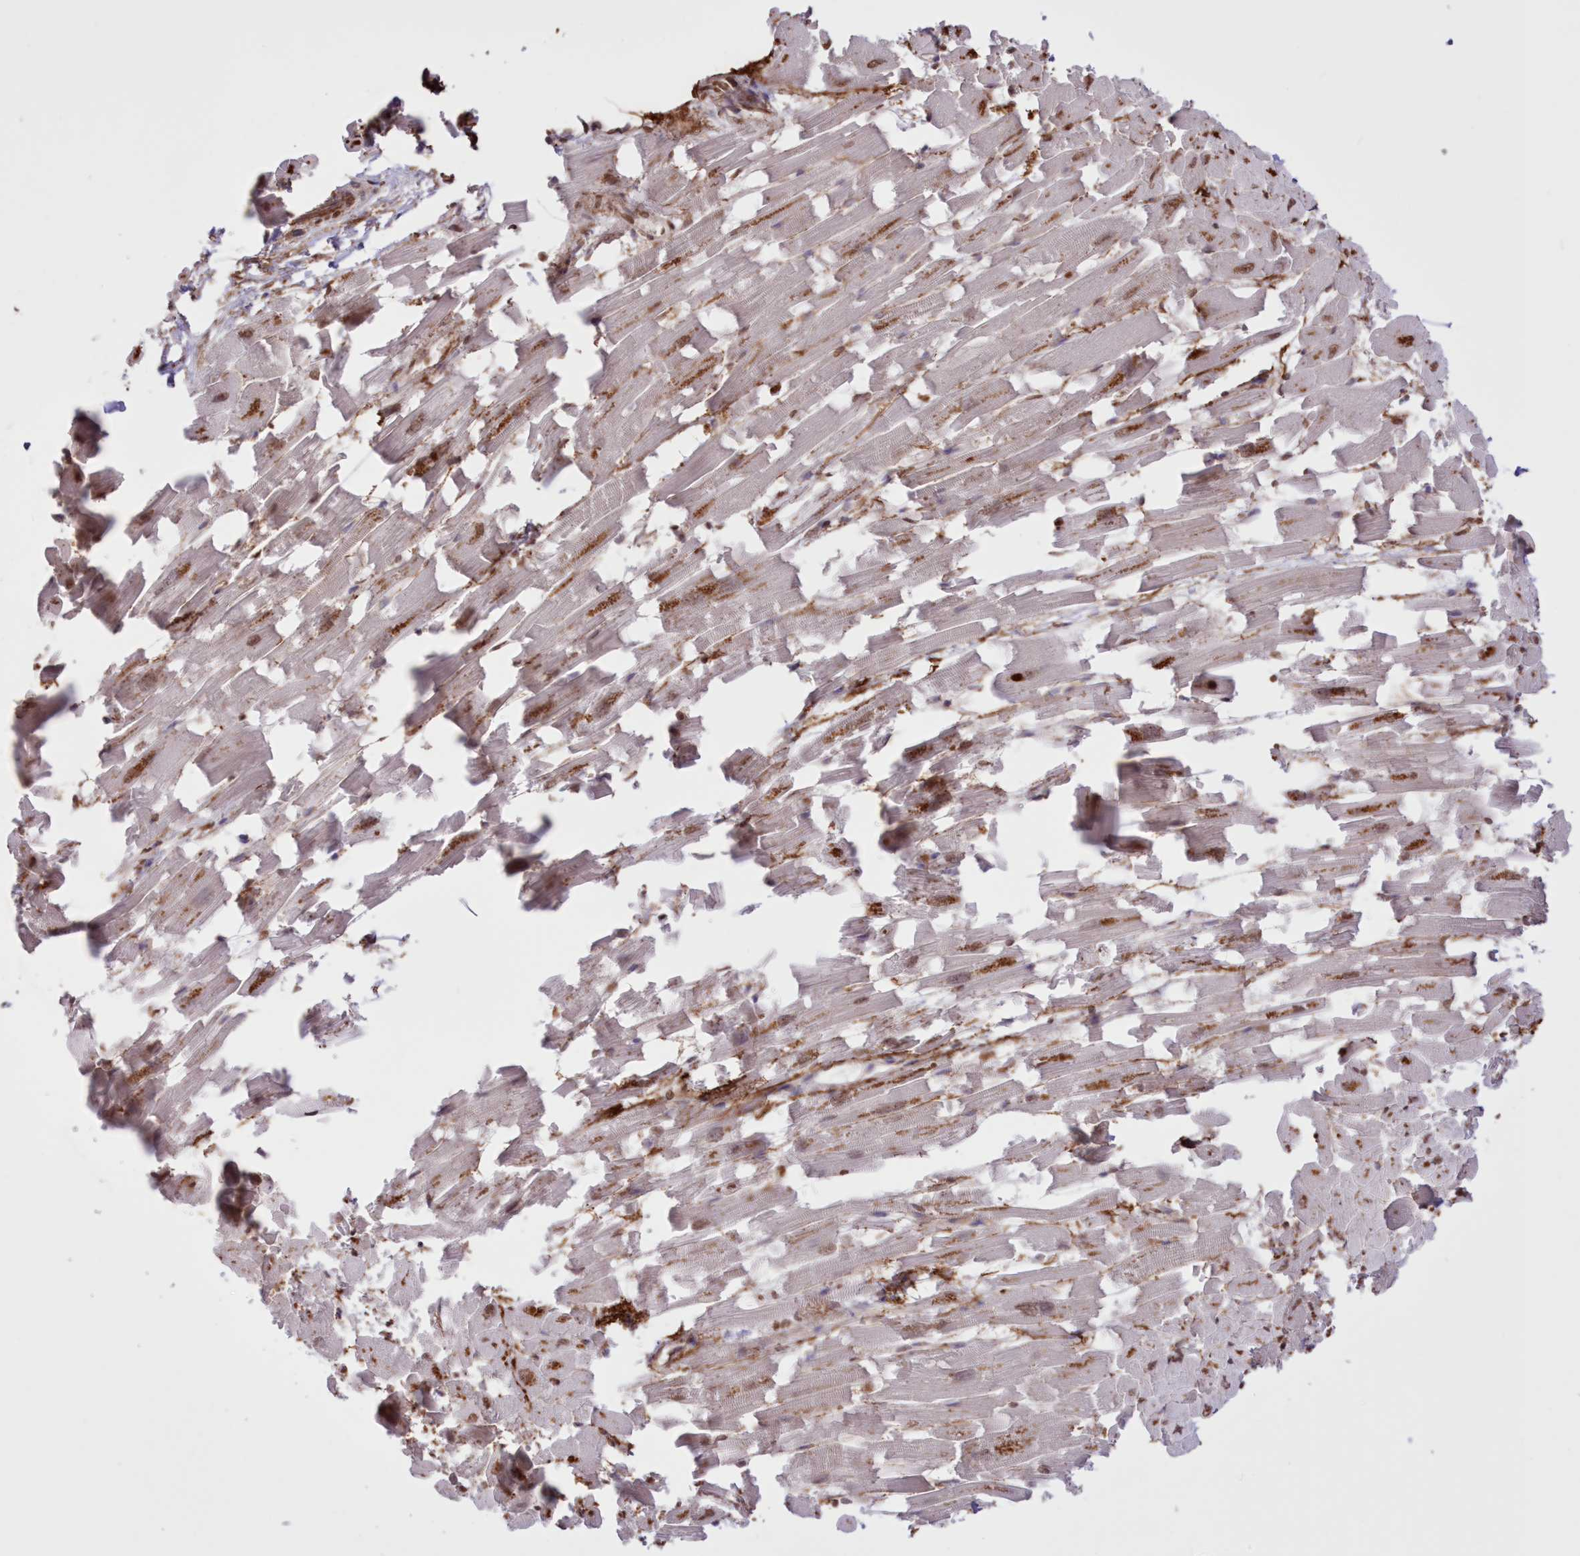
{"staining": {"intensity": "moderate", "quantity": "25%-75%", "location": "nuclear"}, "tissue": "heart muscle", "cell_type": "Cardiomyocytes", "image_type": "normal", "snomed": [{"axis": "morphology", "description": "Normal tissue, NOS"}, {"axis": "topography", "description": "Heart"}], "caption": "Brown immunohistochemical staining in normal human heart muscle shows moderate nuclear positivity in about 25%-75% of cardiomyocytes.", "gene": "FCHO2", "patient": {"sex": "female", "age": 64}}